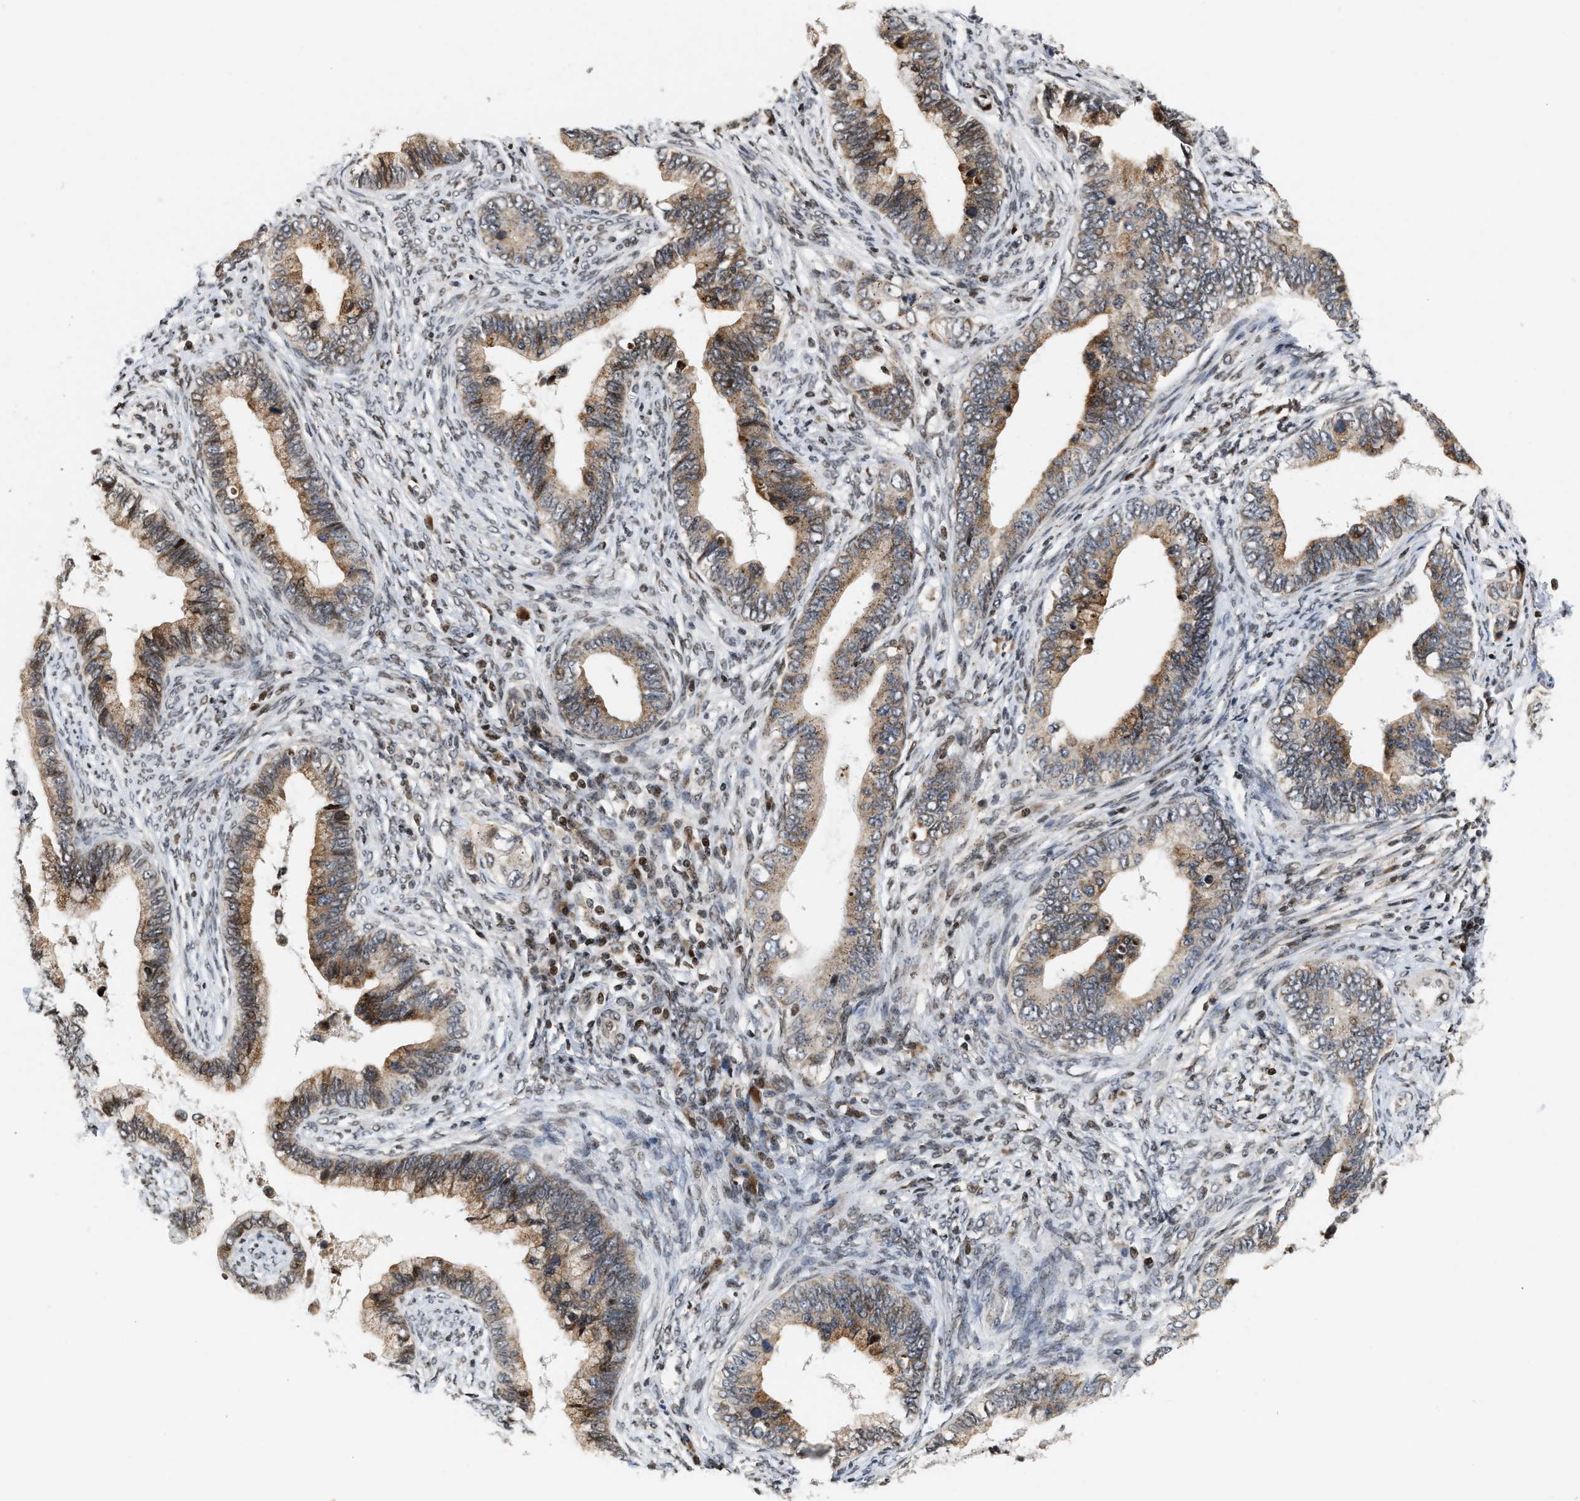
{"staining": {"intensity": "moderate", "quantity": ">75%", "location": "cytoplasmic/membranous"}, "tissue": "cervical cancer", "cell_type": "Tumor cells", "image_type": "cancer", "snomed": [{"axis": "morphology", "description": "Adenocarcinoma, NOS"}, {"axis": "topography", "description": "Cervix"}], "caption": "Cervical cancer tissue exhibits moderate cytoplasmic/membranous expression in approximately >75% of tumor cells, visualized by immunohistochemistry.", "gene": "PDZD2", "patient": {"sex": "female", "age": 44}}